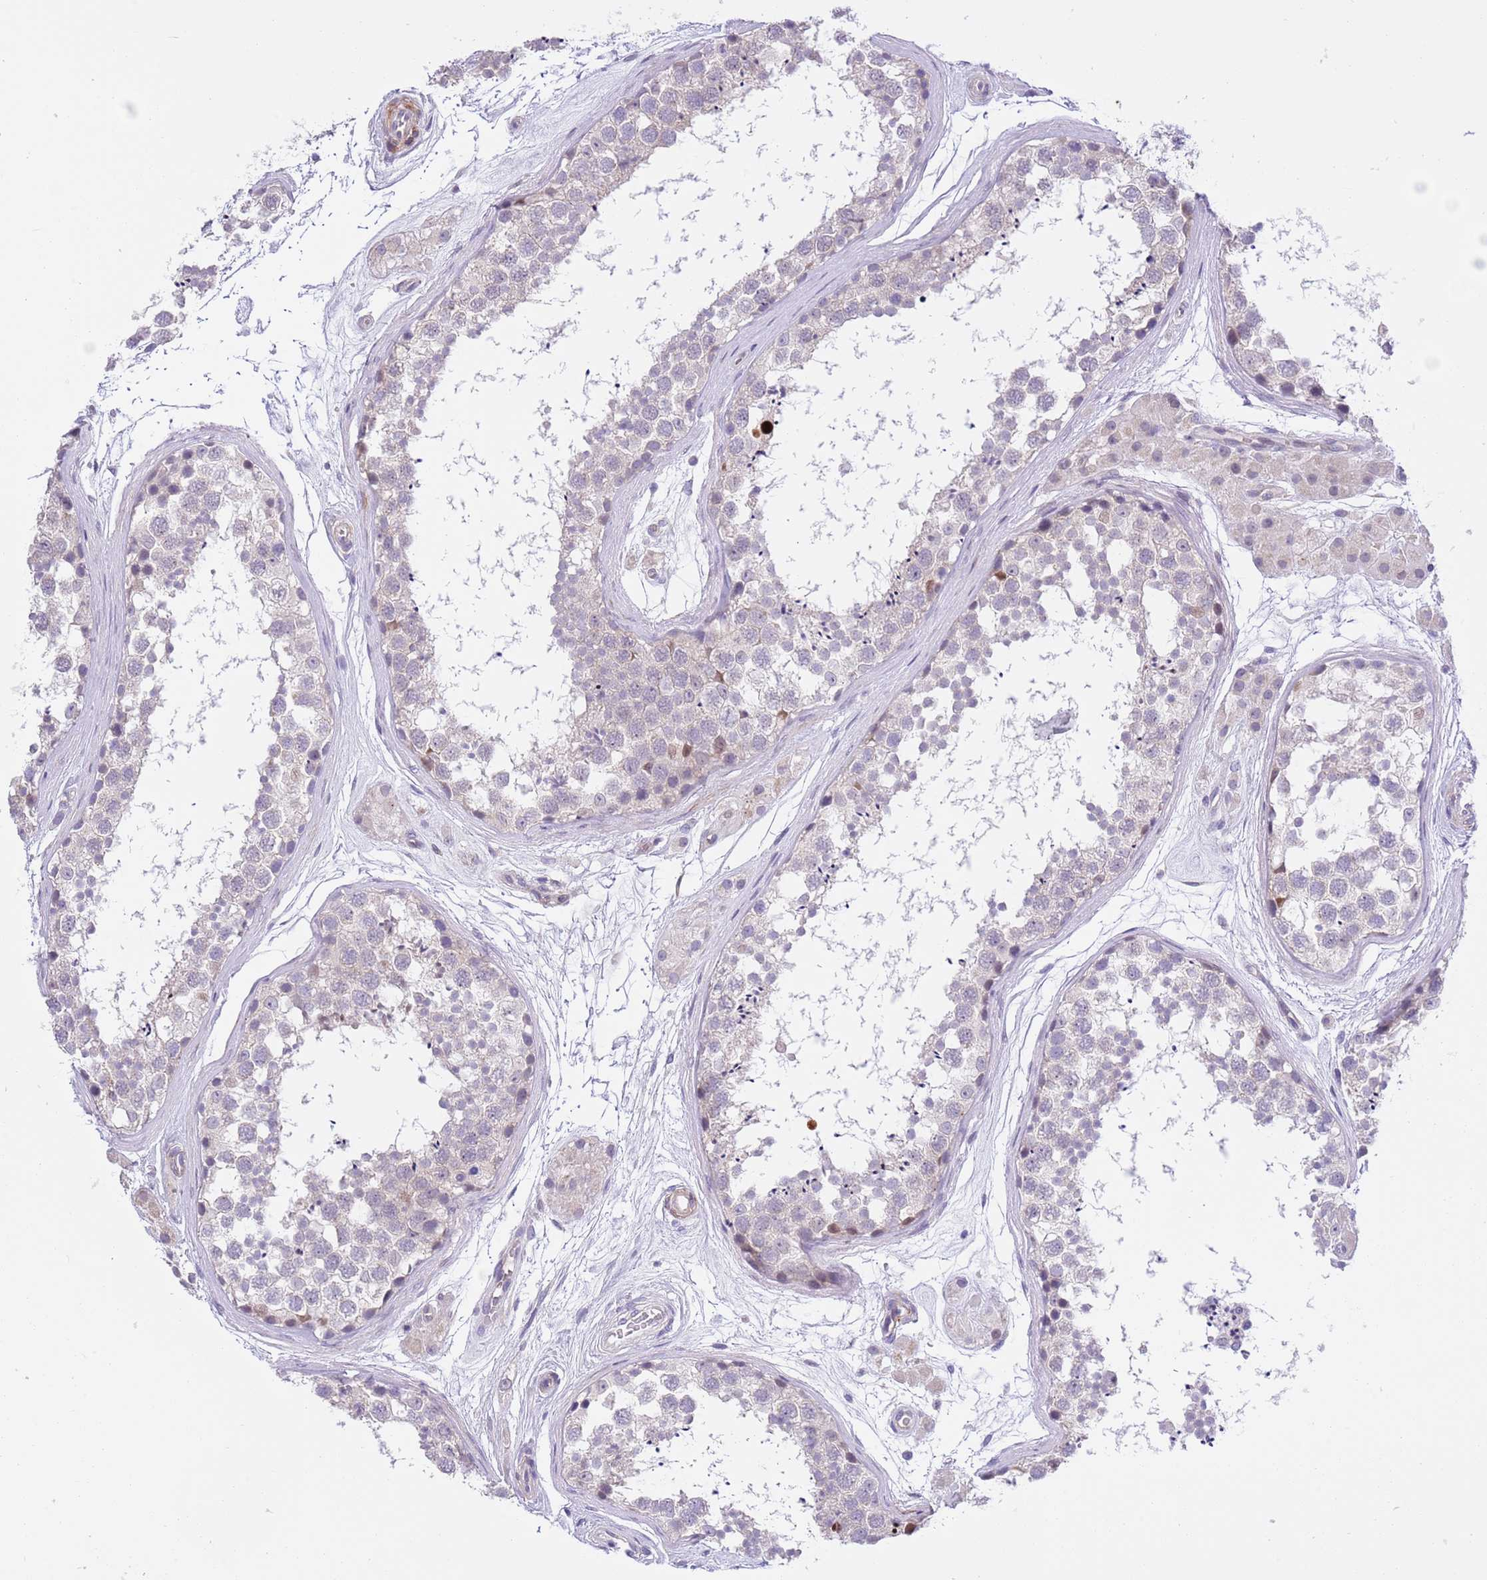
{"staining": {"intensity": "negative", "quantity": "none", "location": "none"}, "tissue": "testis", "cell_type": "Cells in seminiferous ducts", "image_type": "normal", "snomed": [{"axis": "morphology", "description": "Normal tissue, NOS"}, {"axis": "topography", "description": "Testis"}], "caption": "An IHC photomicrograph of unremarkable testis is shown. There is no staining in cells in seminiferous ducts of testis.", "gene": "NET1", "patient": {"sex": "male", "age": 56}}